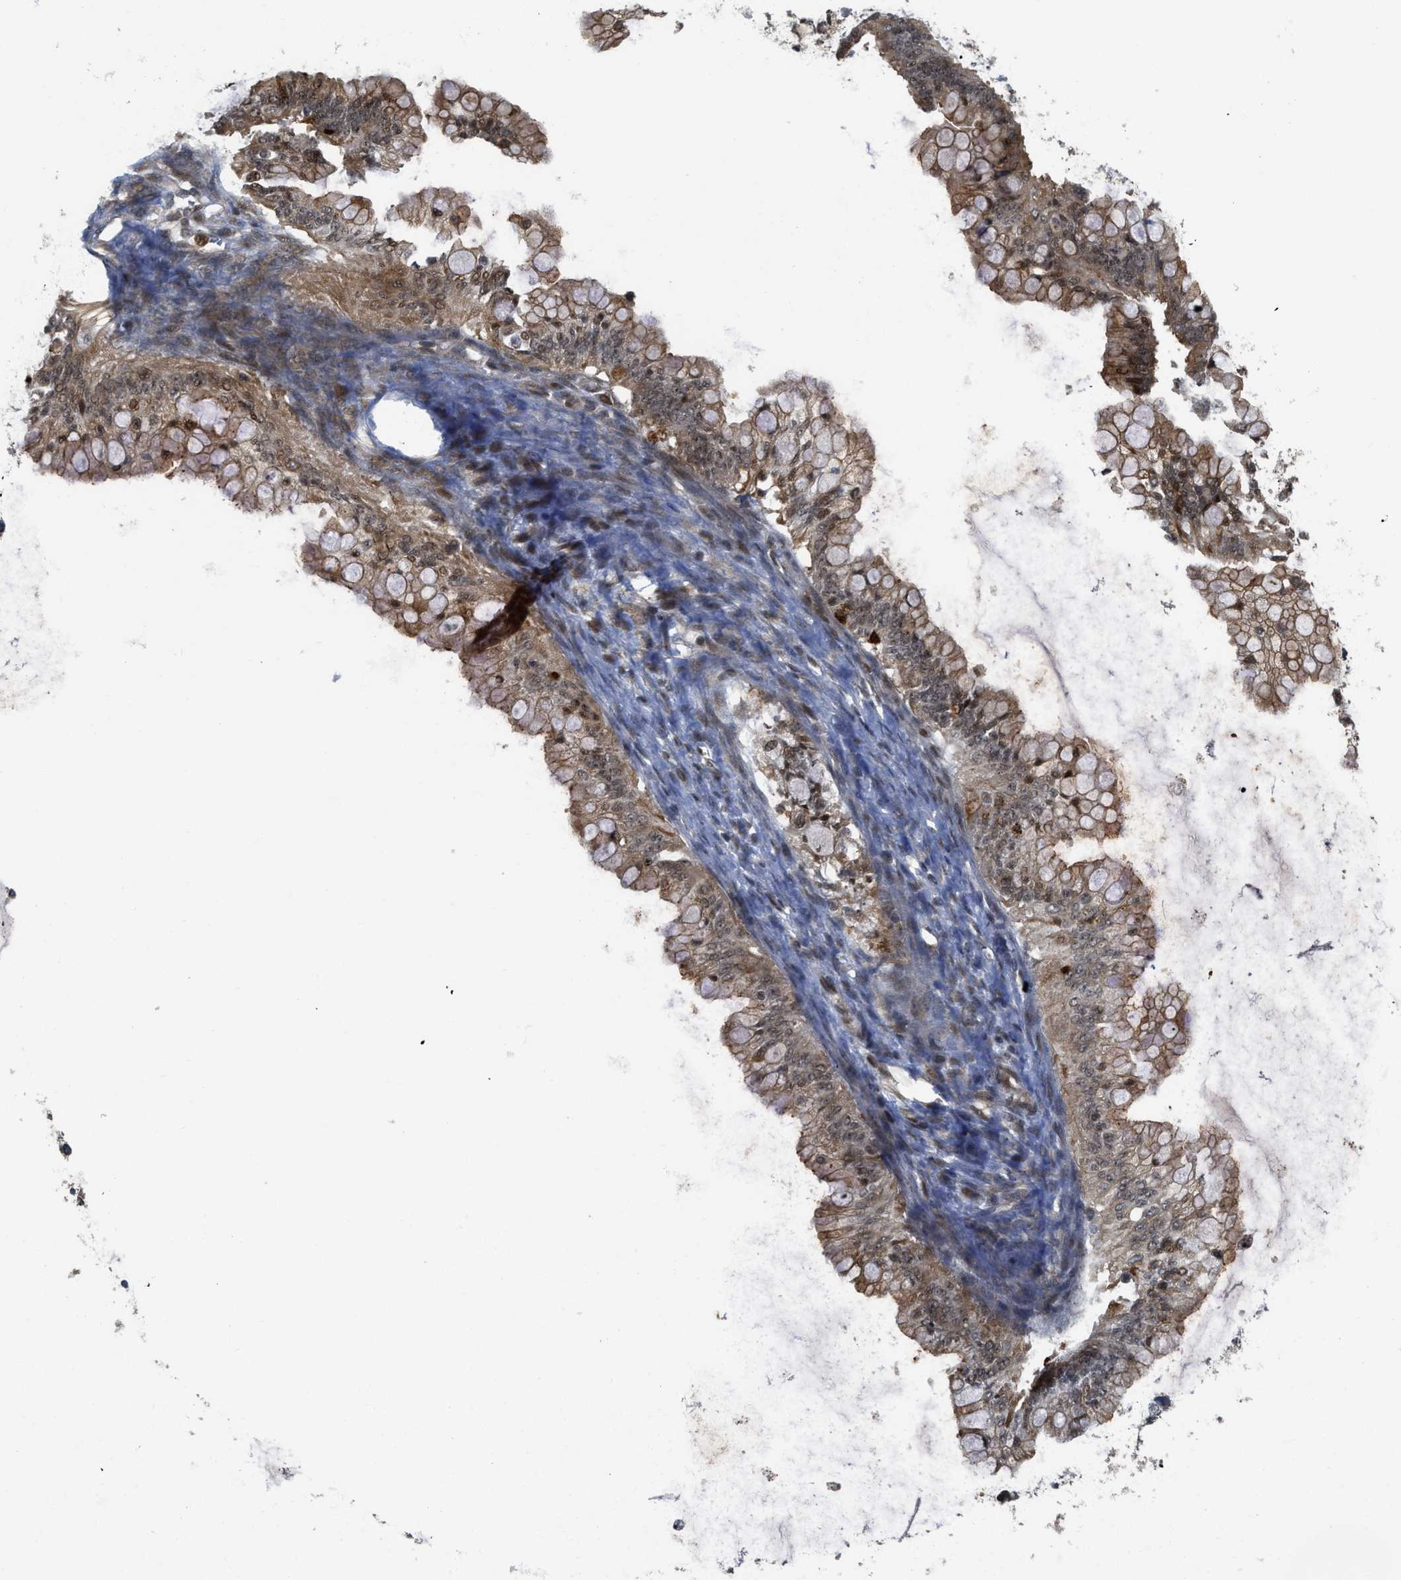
{"staining": {"intensity": "moderate", "quantity": ">75%", "location": "cytoplasmic/membranous,nuclear"}, "tissue": "ovarian cancer", "cell_type": "Tumor cells", "image_type": "cancer", "snomed": [{"axis": "morphology", "description": "Cystadenocarcinoma, mucinous, NOS"}, {"axis": "topography", "description": "Ovary"}], "caption": "Mucinous cystadenocarcinoma (ovarian) stained with a protein marker demonstrates moderate staining in tumor cells.", "gene": "DNAJC28", "patient": {"sex": "female", "age": 57}}